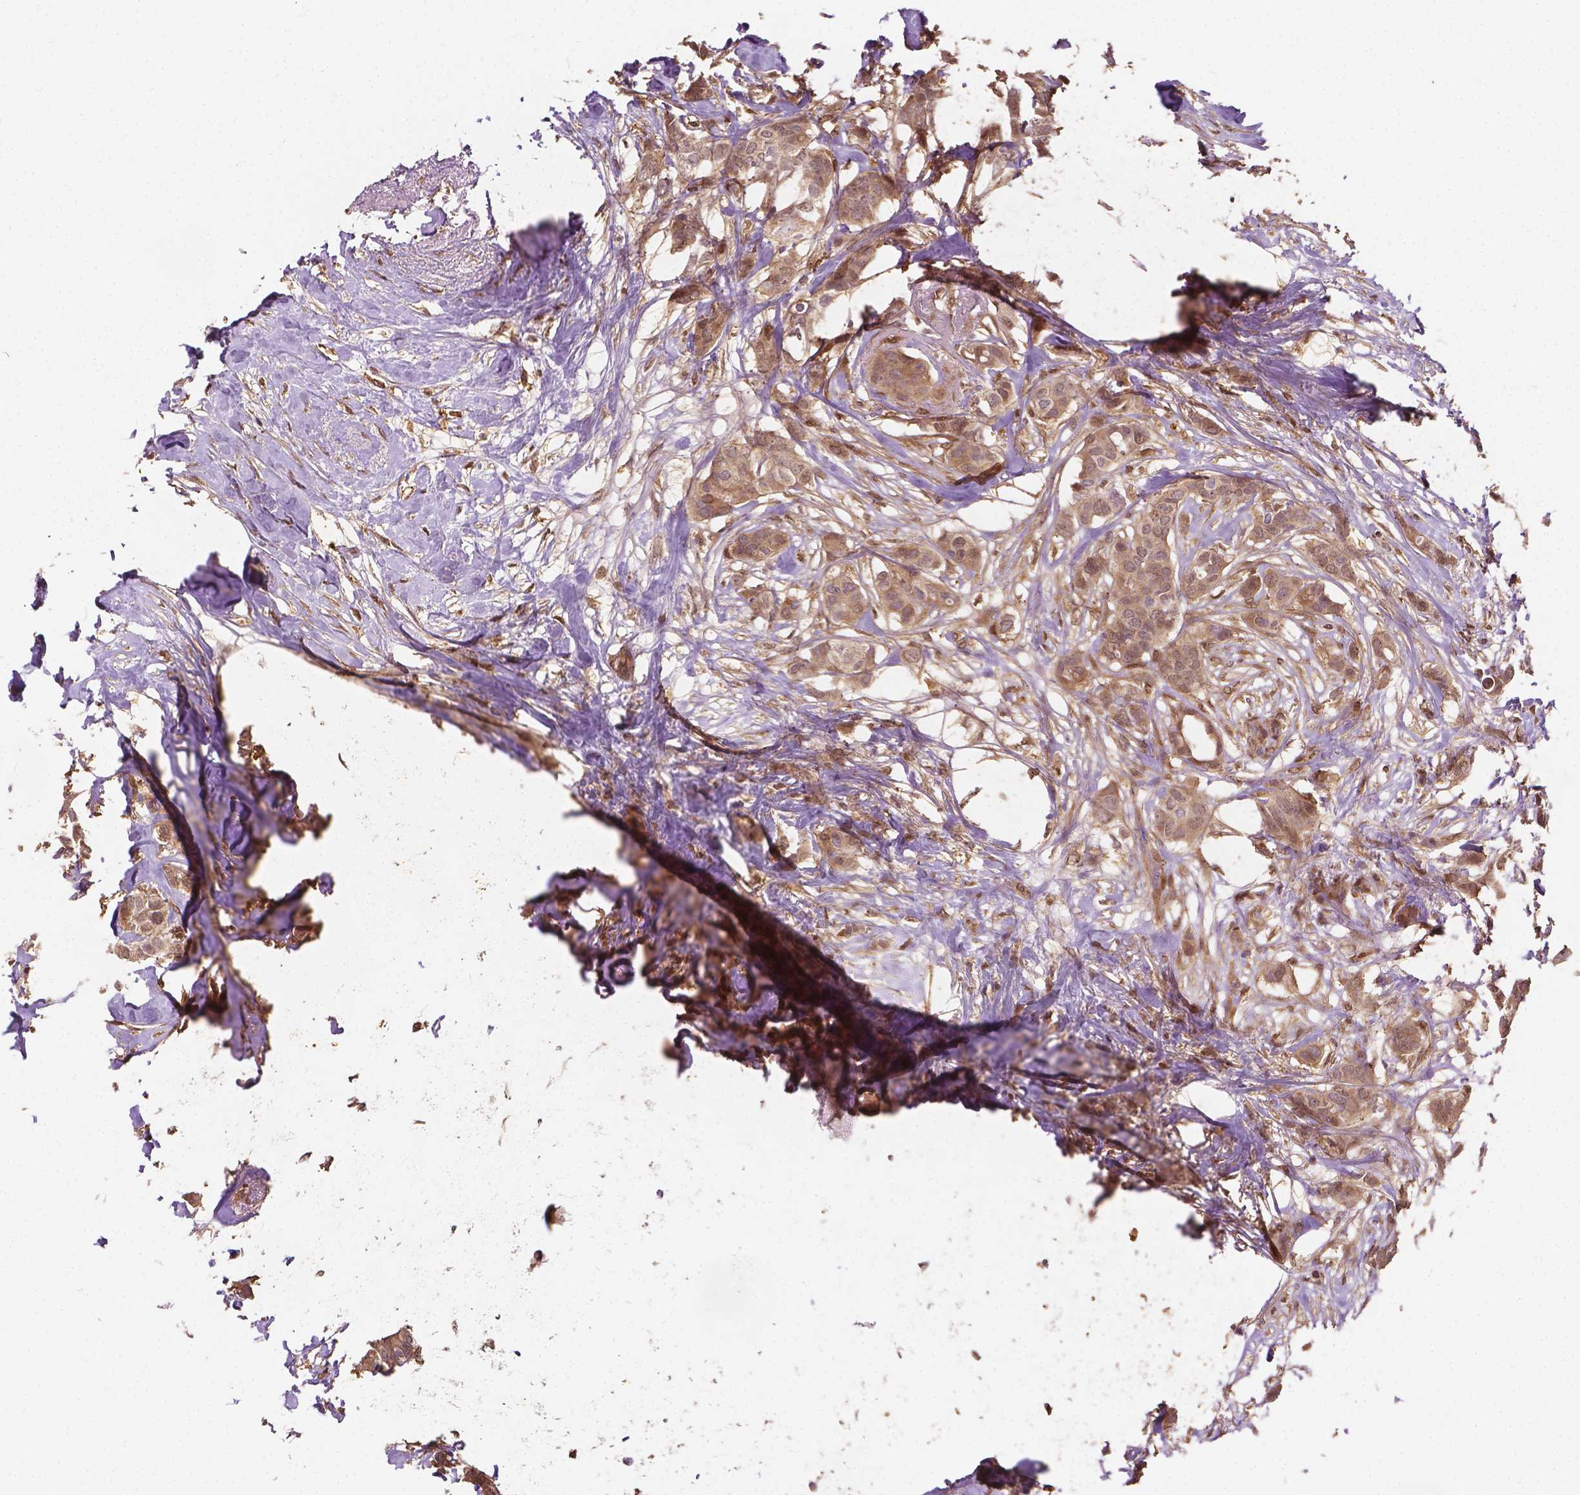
{"staining": {"intensity": "weak", "quantity": ">75%", "location": "cytoplasmic/membranous"}, "tissue": "breast cancer", "cell_type": "Tumor cells", "image_type": "cancer", "snomed": [{"axis": "morphology", "description": "Duct carcinoma"}, {"axis": "topography", "description": "Breast"}], "caption": "Immunohistochemistry (IHC) (DAB) staining of human breast cancer reveals weak cytoplasmic/membranous protein expression in approximately >75% of tumor cells. (brown staining indicates protein expression, while blue staining denotes nuclei).", "gene": "YAP1", "patient": {"sex": "female", "age": 62}}